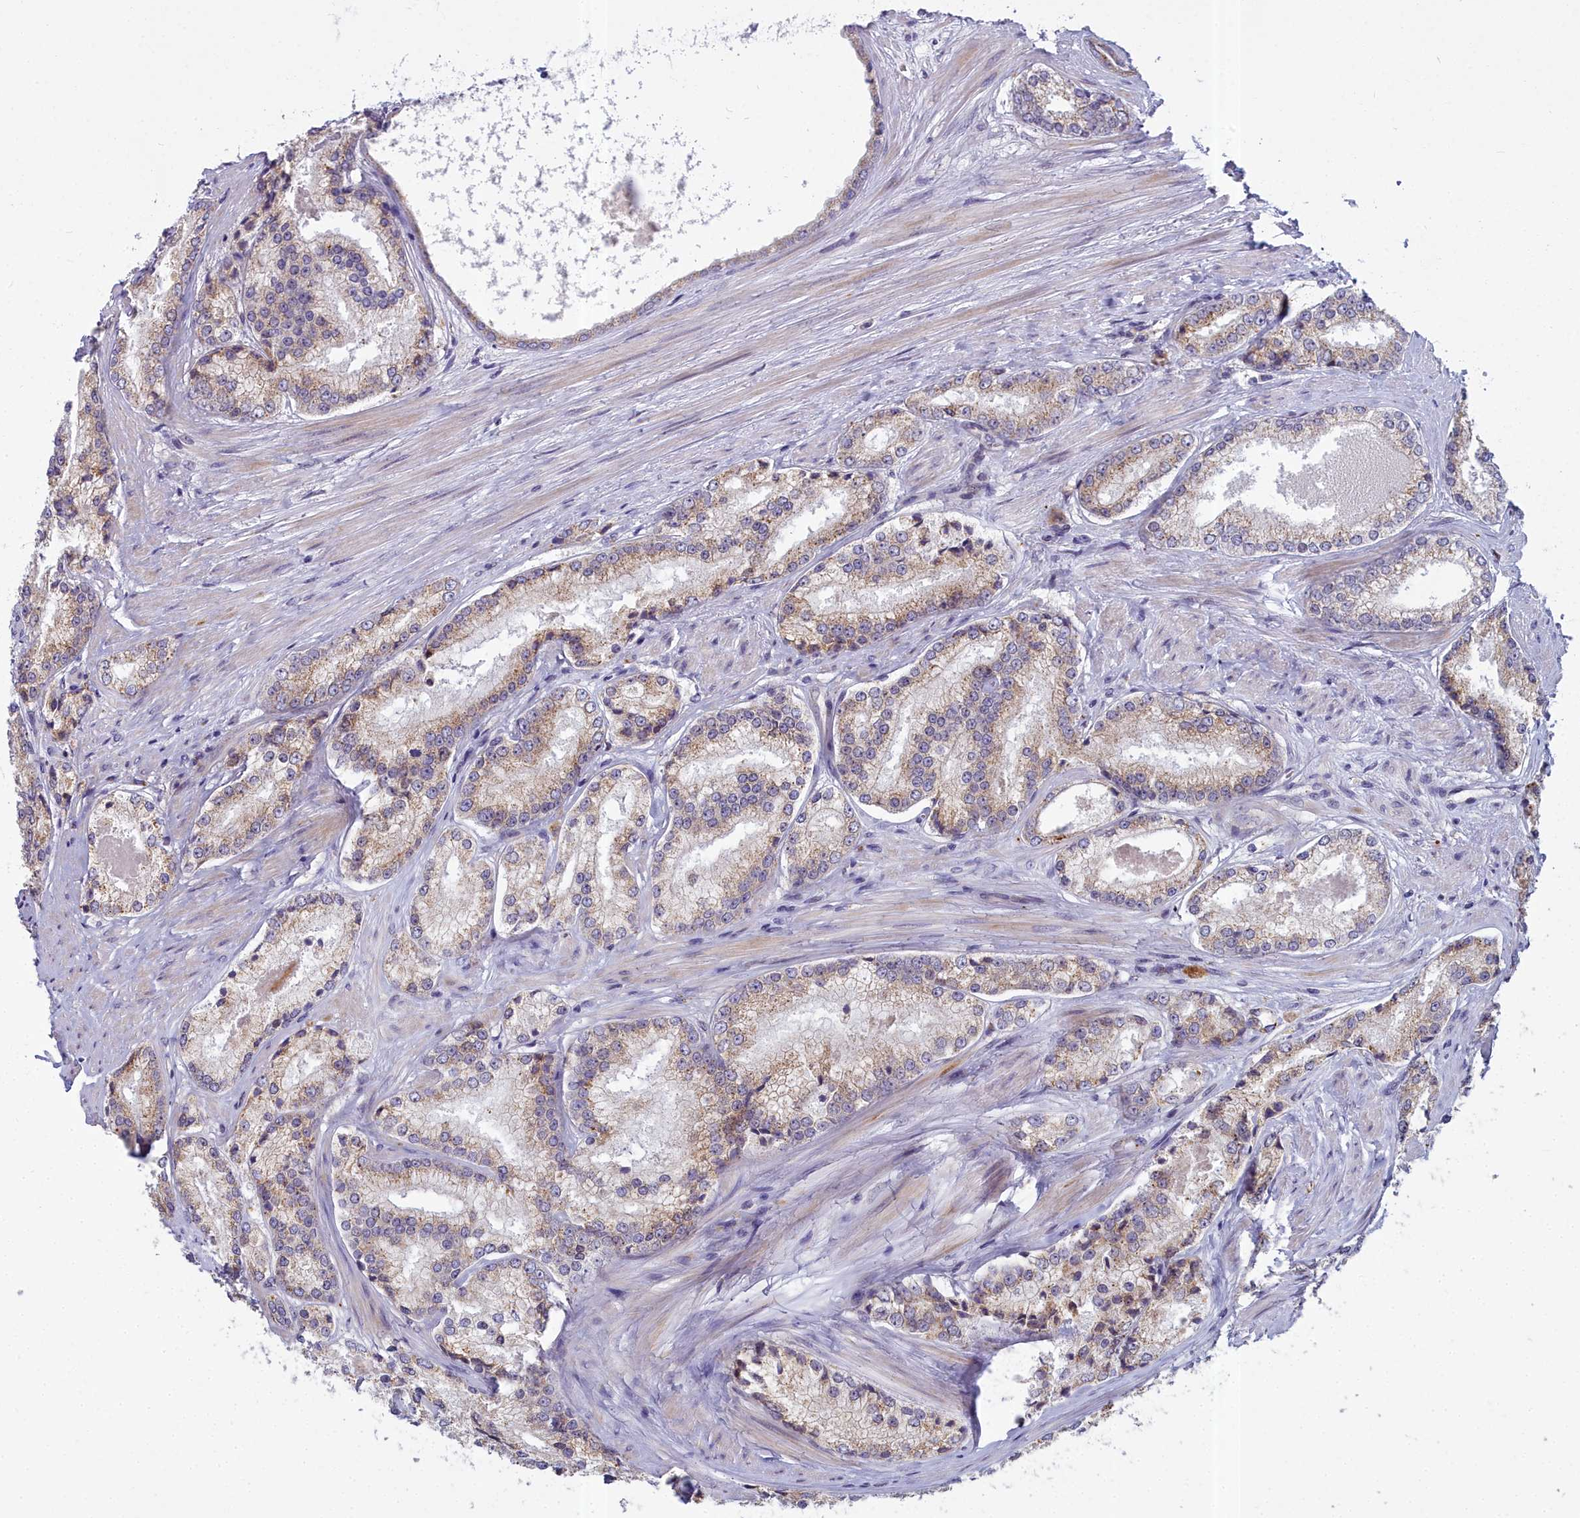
{"staining": {"intensity": "moderate", "quantity": "<25%", "location": "cytoplasmic/membranous"}, "tissue": "prostate cancer", "cell_type": "Tumor cells", "image_type": "cancer", "snomed": [{"axis": "morphology", "description": "Adenocarcinoma, Low grade"}, {"axis": "topography", "description": "Prostate"}], "caption": "Immunohistochemistry (IHC) (DAB (3,3'-diaminobenzidine)) staining of prostate low-grade adenocarcinoma reveals moderate cytoplasmic/membranous protein positivity in approximately <25% of tumor cells.", "gene": "WDPCP", "patient": {"sex": "male", "age": 68}}